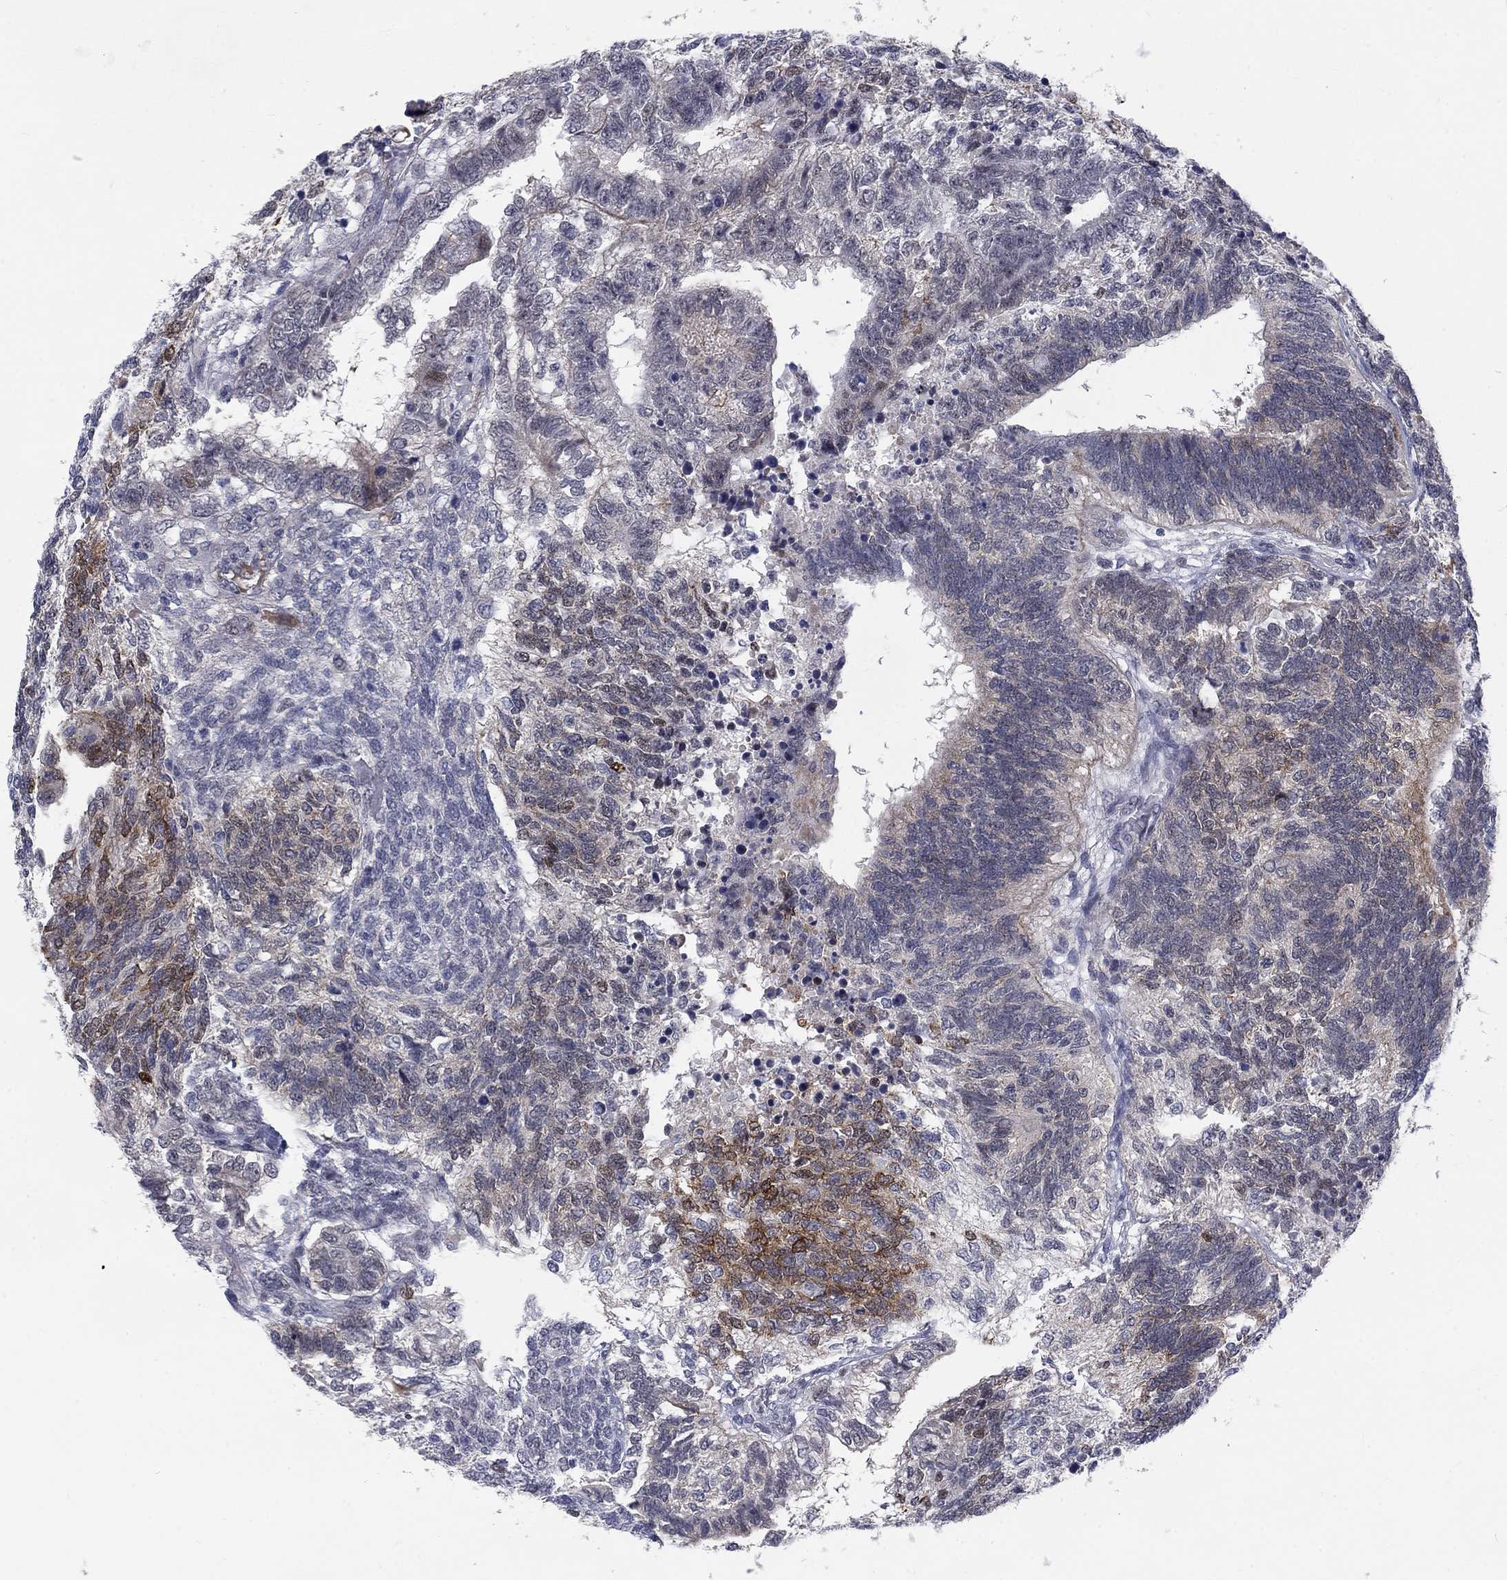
{"staining": {"intensity": "strong", "quantity": "<25%", "location": "cytoplasmic/membranous"}, "tissue": "testis cancer", "cell_type": "Tumor cells", "image_type": "cancer", "snomed": [{"axis": "morphology", "description": "Seminoma, NOS"}, {"axis": "morphology", "description": "Carcinoma, Embryonal, NOS"}, {"axis": "topography", "description": "Testis"}], "caption": "The histopathology image displays immunohistochemical staining of testis embryonal carcinoma. There is strong cytoplasmic/membranous positivity is appreciated in approximately <25% of tumor cells. (brown staining indicates protein expression, while blue staining denotes nuclei).", "gene": "PHKA1", "patient": {"sex": "male", "age": 41}}